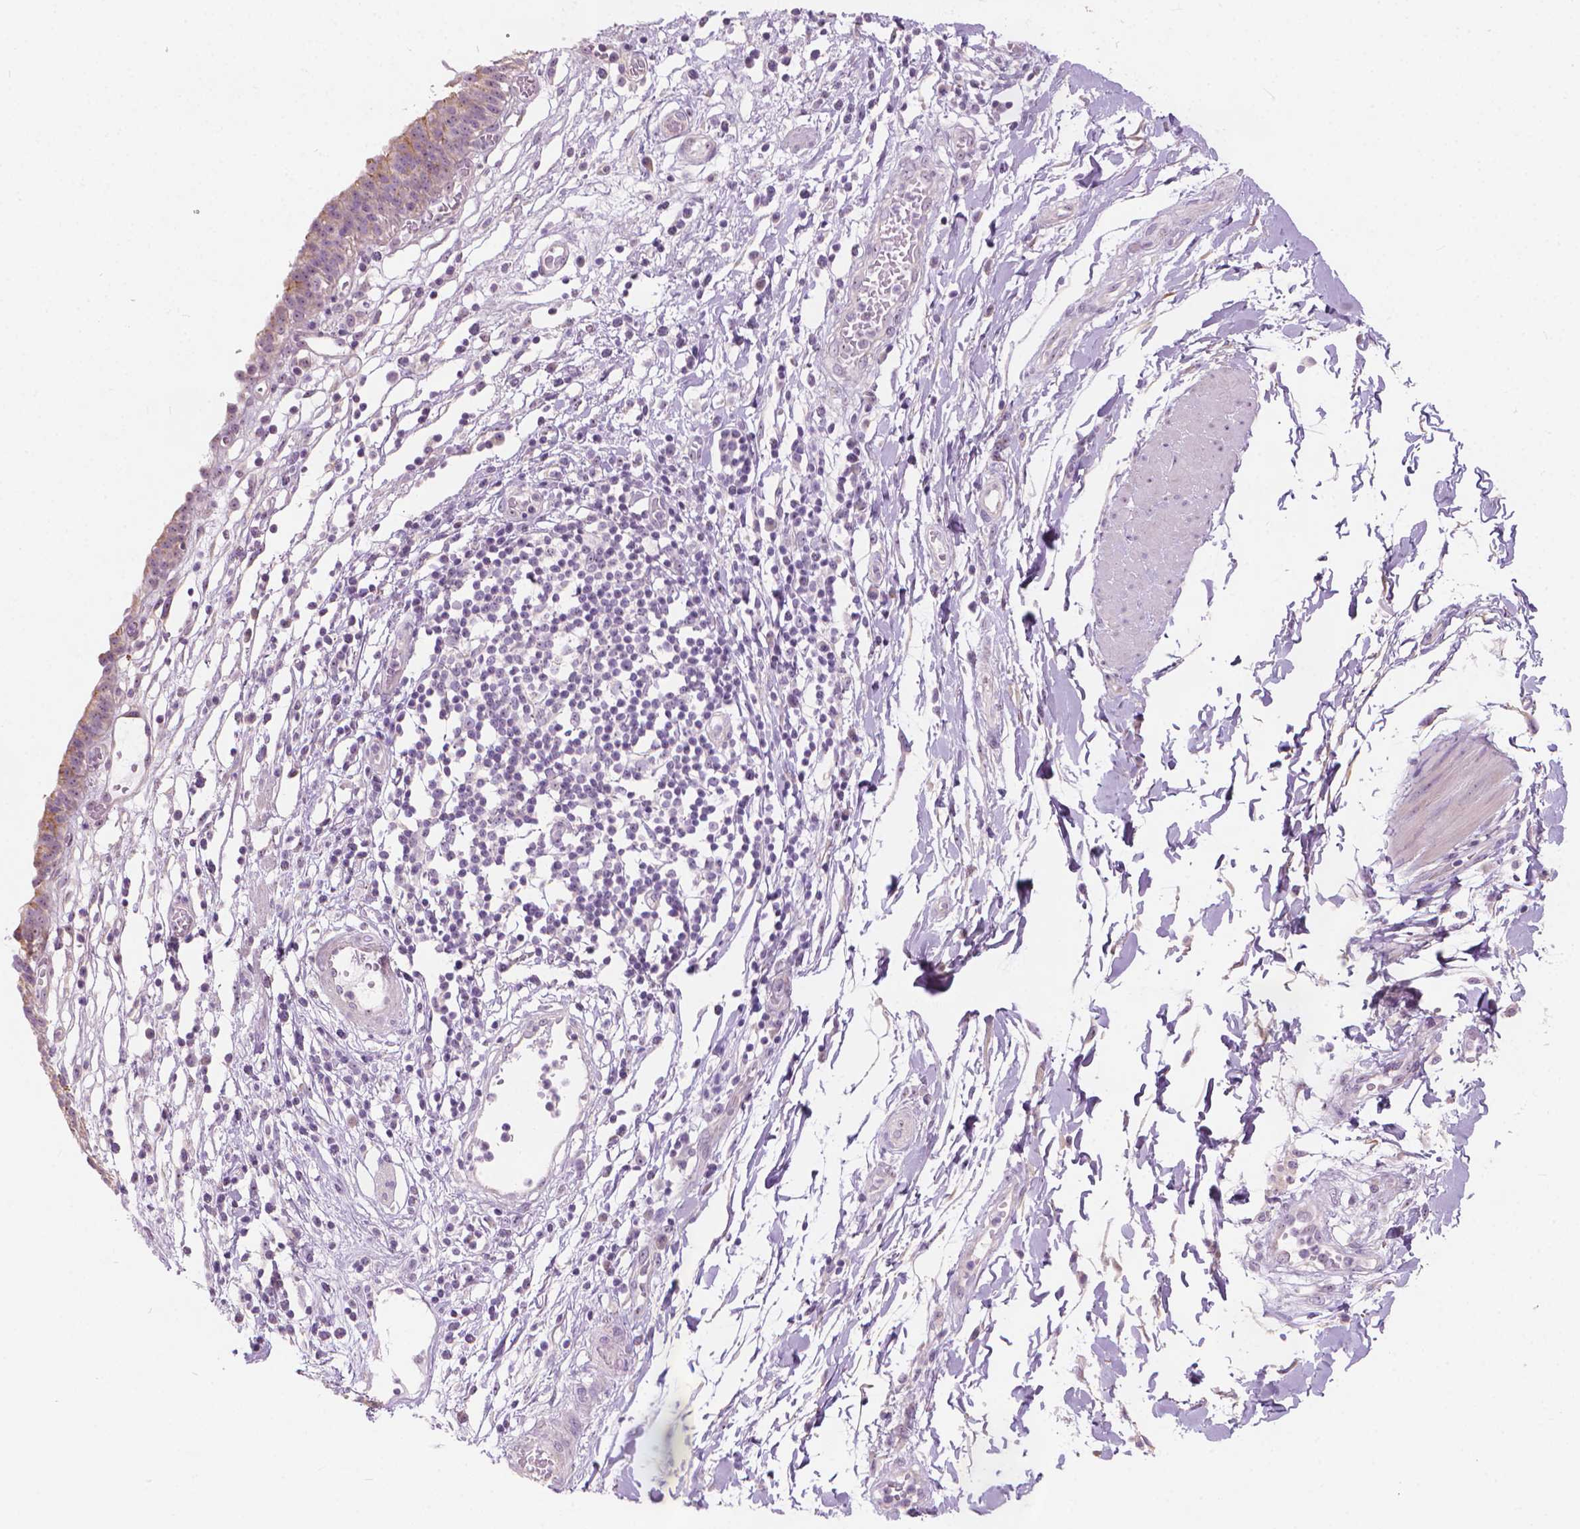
{"staining": {"intensity": "strong", "quantity": "25%-75%", "location": "cytoplasmic/membranous"}, "tissue": "urinary bladder", "cell_type": "Urothelial cells", "image_type": "normal", "snomed": [{"axis": "morphology", "description": "Normal tissue, NOS"}, {"axis": "topography", "description": "Urinary bladder"}], "caption": "Immunohistochemistry staining of benign urinary bladder, which reveals high levels of strong cytoplasmic/membranous expression in about 25%-75% of urothelial cells indicating strong cytoplasmic/membranous protein staining. The staining was performed using DAB (brown) for protein detection and nuclei were counterstained in hematoxylin (blue).", "gene": "GPRC5A", "patient": {"sex": "male", "age": 64}}